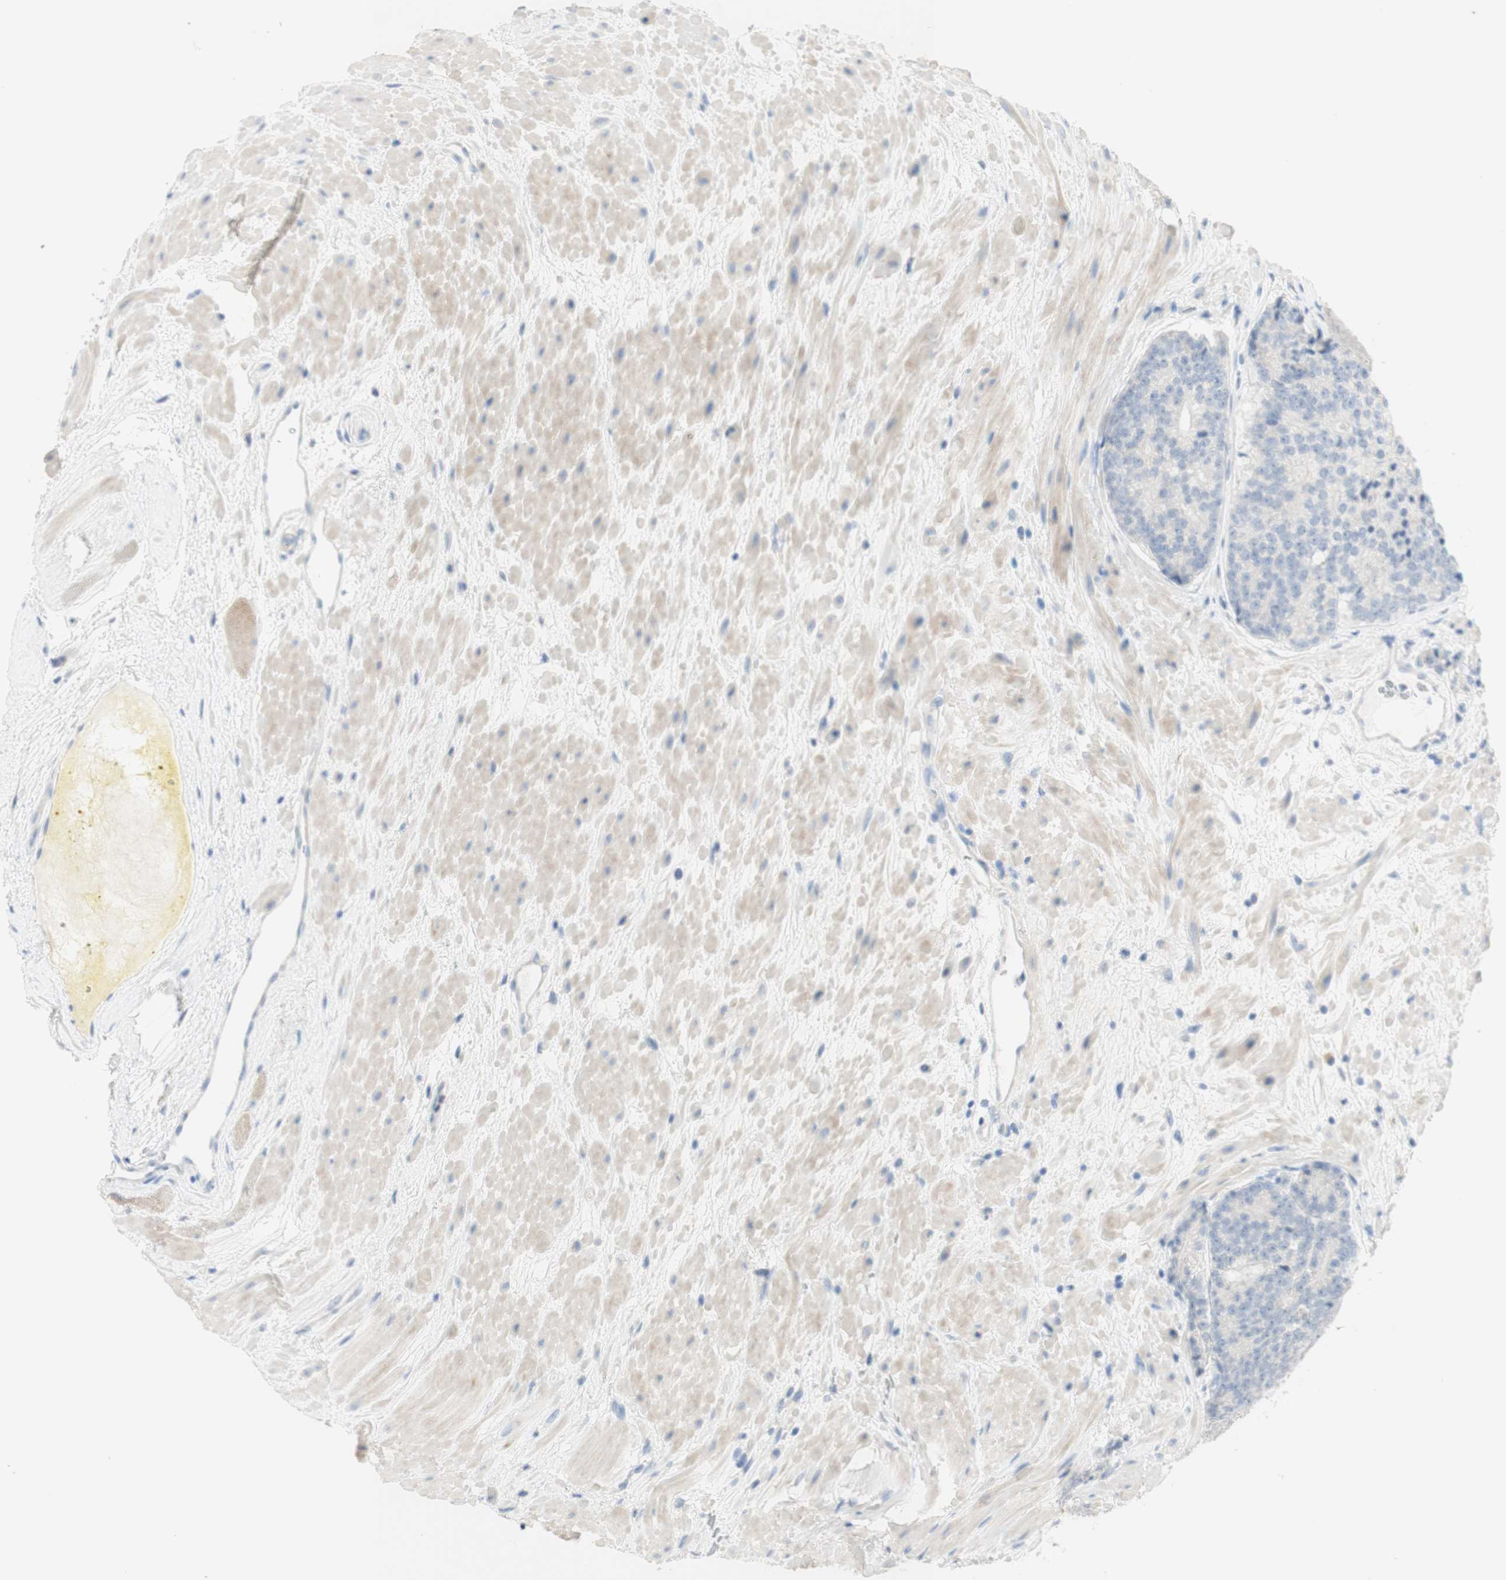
{"staining": {"intensity": "negative", "quantity": "none", "location": "none"}, "tissue": "prostate cancer", "cell_type": "Tumor cells", "image_type": "cancer", "snomed": [{"axis": "morphology", "description": "Adenocarcinoma, High grade"}, {"axis": "topography", "description": "Prostate"}], "caption": "Human prostate cancer stained for a protein using immunohistochemistry (IHC) displays no expression in tumor cells.", "gene": "MANEA", "patient": {"sex": "male", "age": 61}}